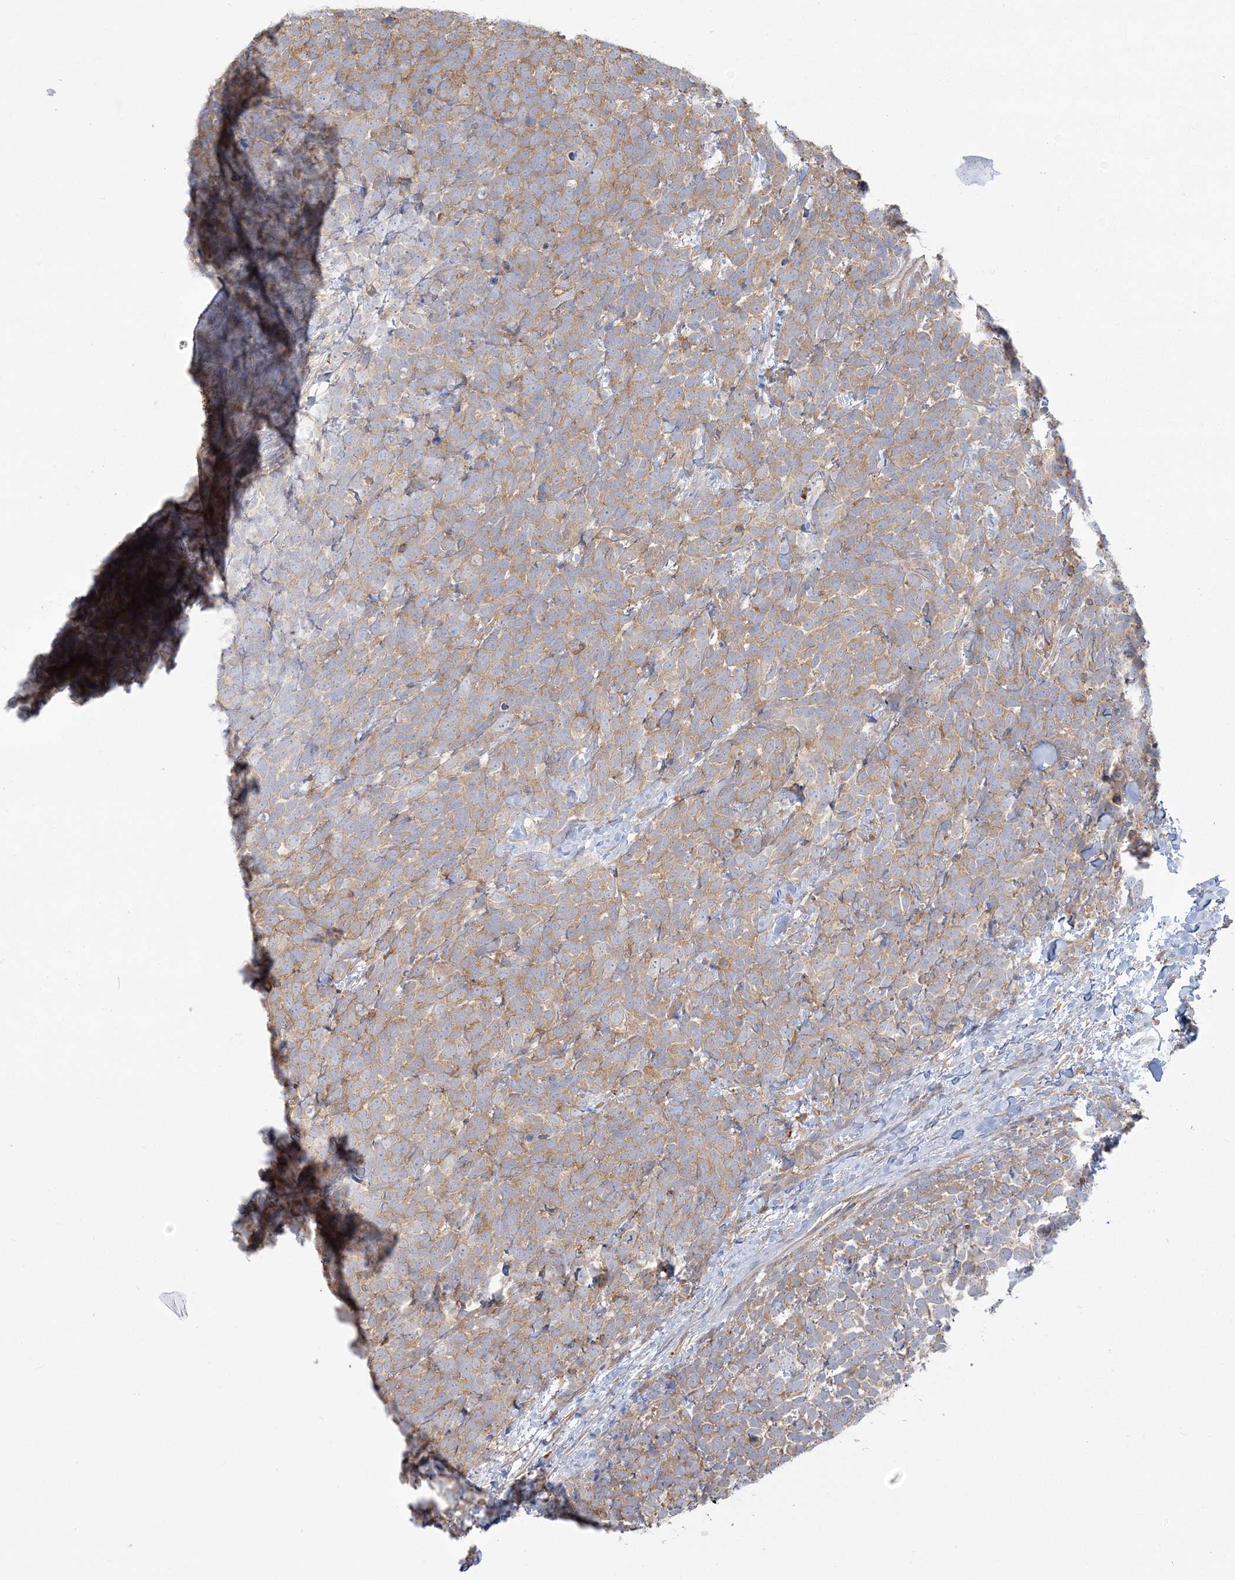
{"staining": {"intensity": "weak", "quantity": ">75%", "location": "cytoplasmic/membranous"}, "tissue": "urothelial cancer", "cell_type": "Tumor cells", "image_type": "cancer", "snomed": [{"axis": "morphology", "description": "Urothelial carcinoma, High grade"}, {"axis": "topography", "description": "Urinary bladder"}], "caption": "IHC (DAB) staining of high-grade urothelial carcinoma reveals weak cytoplasmic/membranous protein positivity in approximately >75% of tumor cells.", "gene": "ANKS1A", "patient": {"sex": "female", "age": 82}}